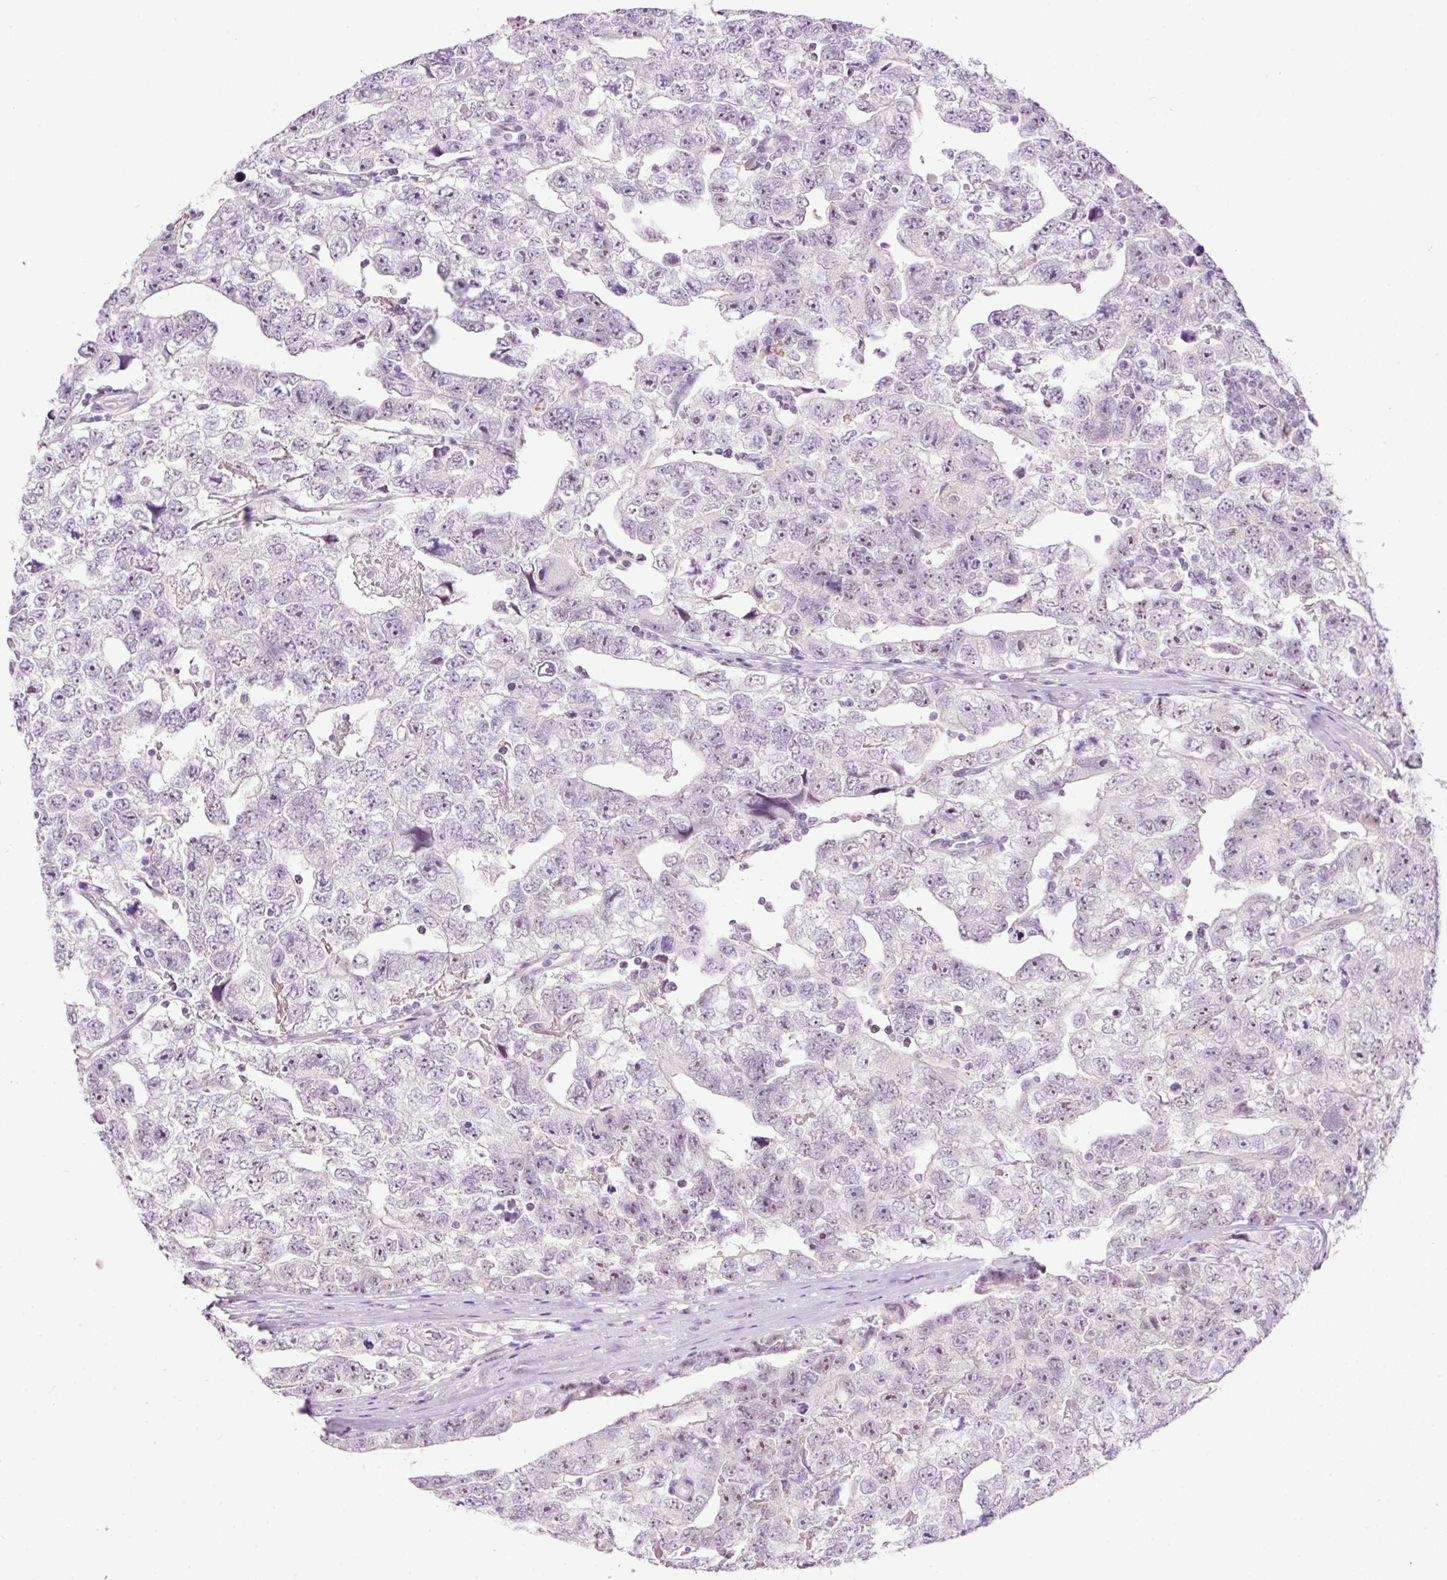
{"staining": {"intensity": "weak", "quantity": "<25%", "location": "nuclear"}, "tissue": "testis cancer", "cell_type": "Tumor cells", "image_type": "cancer", "snomed": [{"axis": "morphology", "description": "Carcinoma, Embryonal, NOS"}, {"axis": "topography", "description": "Testis"}], "caption": "A high-resolution histopathology image shows immunohistochemistry (IHC) staining of testis cancer, which shows no significant positivity in tumor cells. (Immunohistochemistry (ihc), brightfield microscopy, high magnification).", "gene": "GCG", "patient": {"sex": "male", "age": 22}}